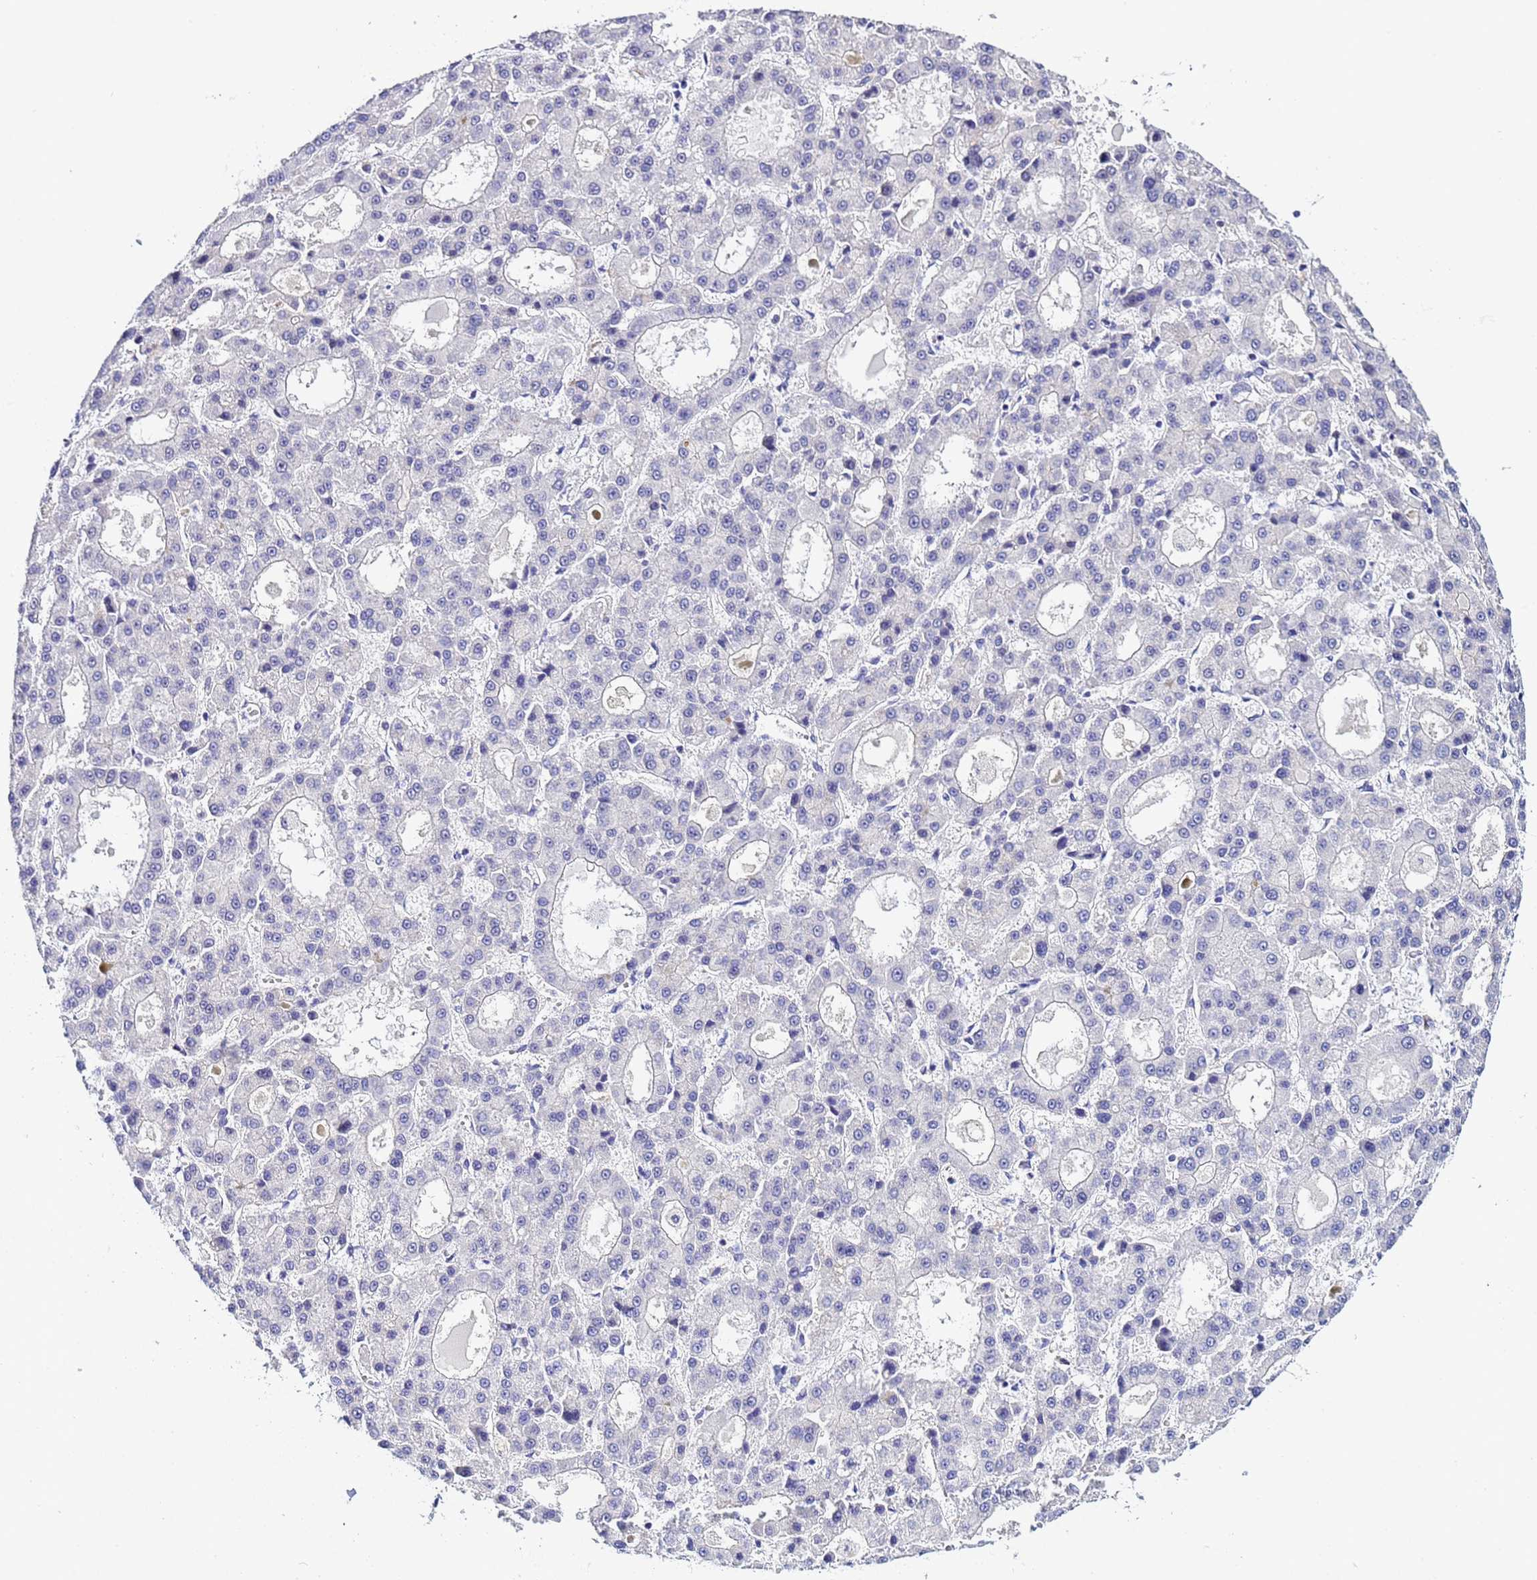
{"staining": {"intensity": "negative", "quantity": "none", "location": "none"}, "tissue": "liver cancer", "cell_type": "Tumor cells", "image_type": "cancer", "snomed": [{"axis": "morphology", "description": "Carcinoma, Hepatocellular, NOS"}, {"axis": "topography", "description": "Liver"}], "caption": "Immunohistochemistry (IHC) photomicrograph of liver cancer (hepatocellular carcinoma) stained for a protein (brown), which reveals no positivity in tumor cells.", "gene": "ACTL6B", "patient": {"sex": "male", "age": 70}}